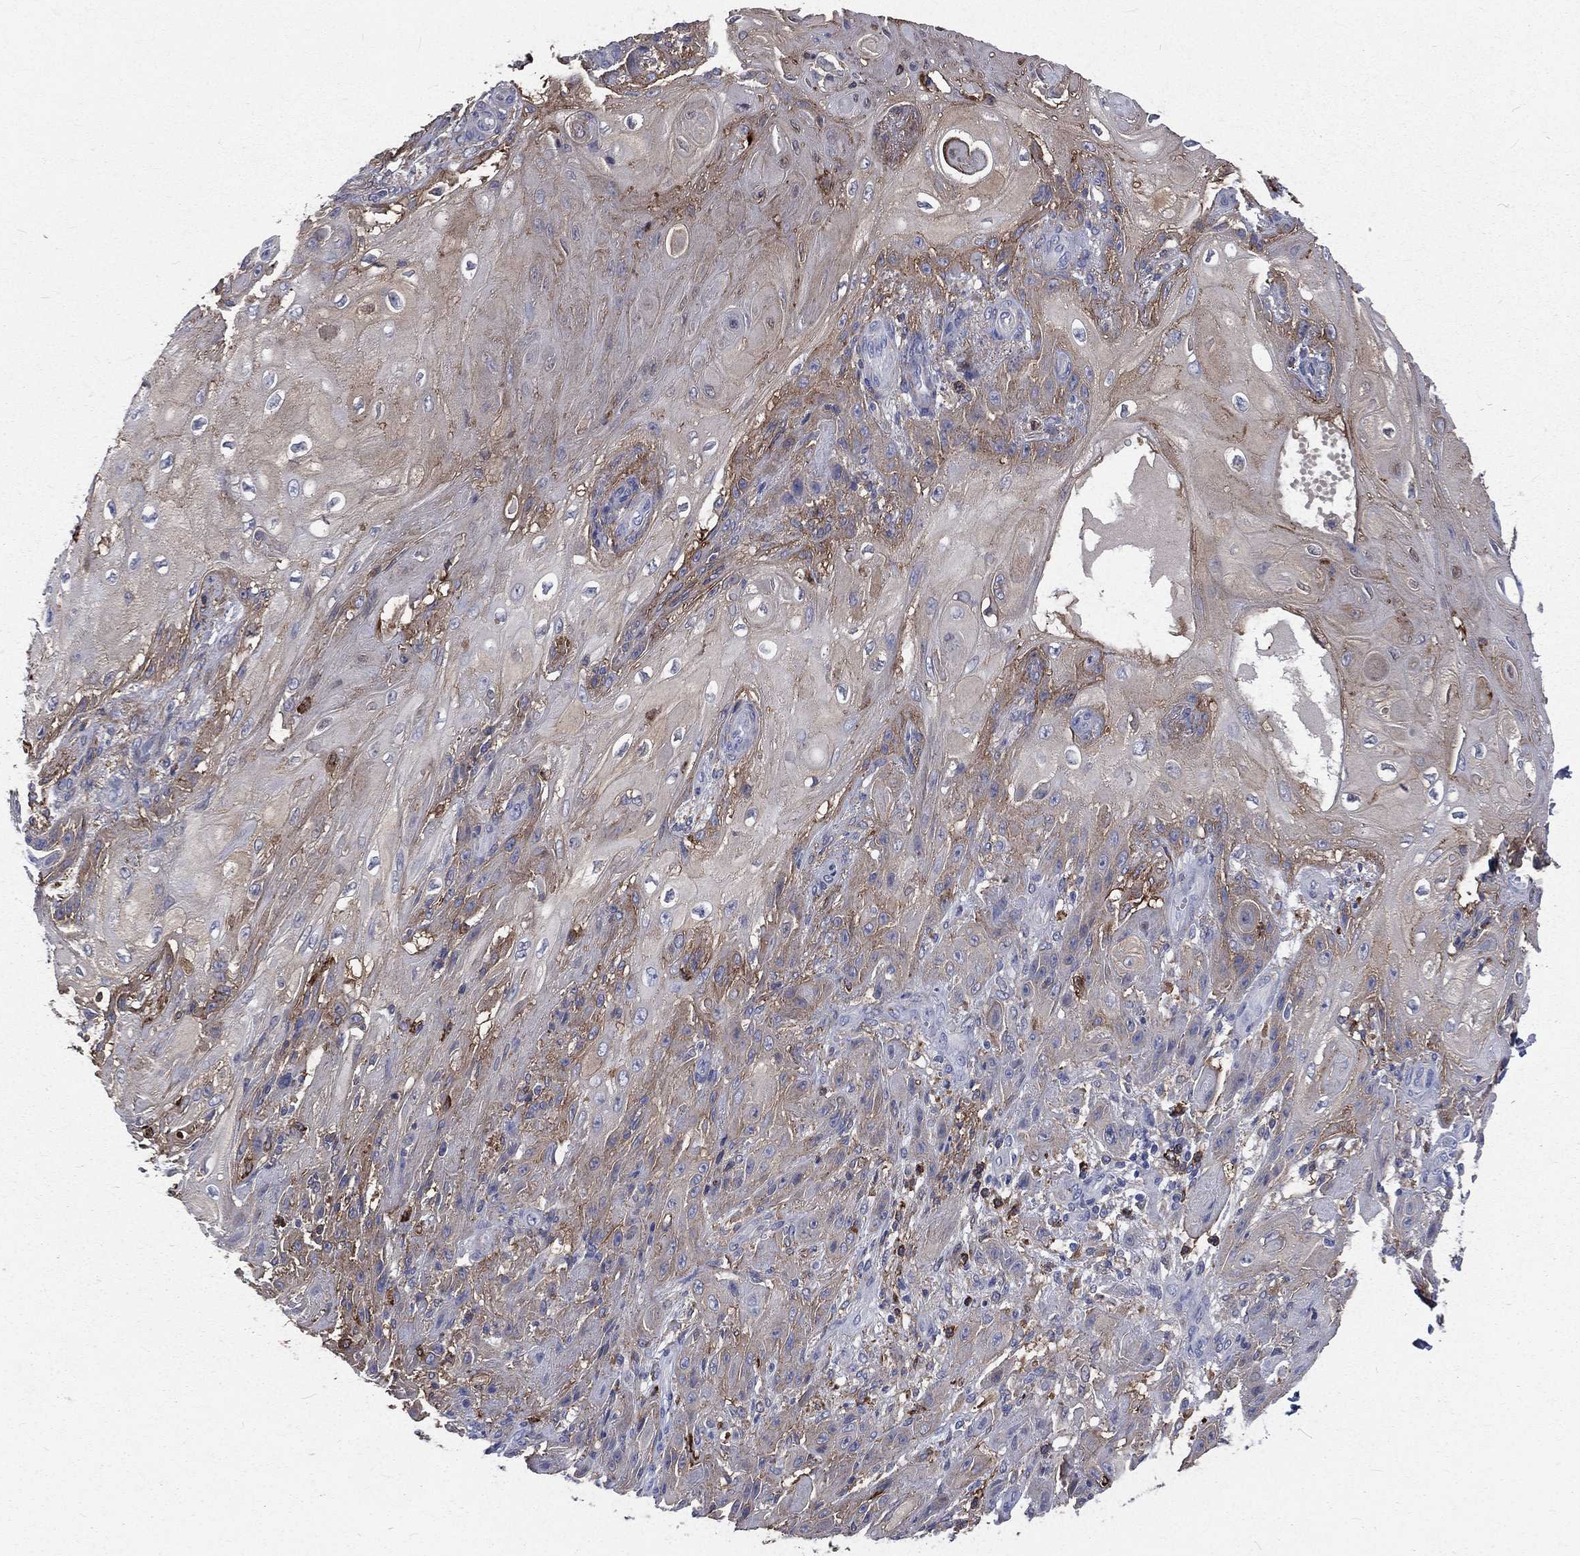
{"staining": {"intensity": "weak", "quantity": "<25%", "location": "cytoplasmic/membranous"}, "tissue": "skin cancer", "cell_type": "Tumor cells", "image_type": "cancer", "snomed": [{"axis": "morphology", "description": "Squamous cell carcinoma, NOS"}, {"axis": "topography", "description": "Skin"}], "caption": "Tumor cells show no significant expression in skin cancer.", "gene": "BASP1", "patient": {"sex": "male", "age": 62}}